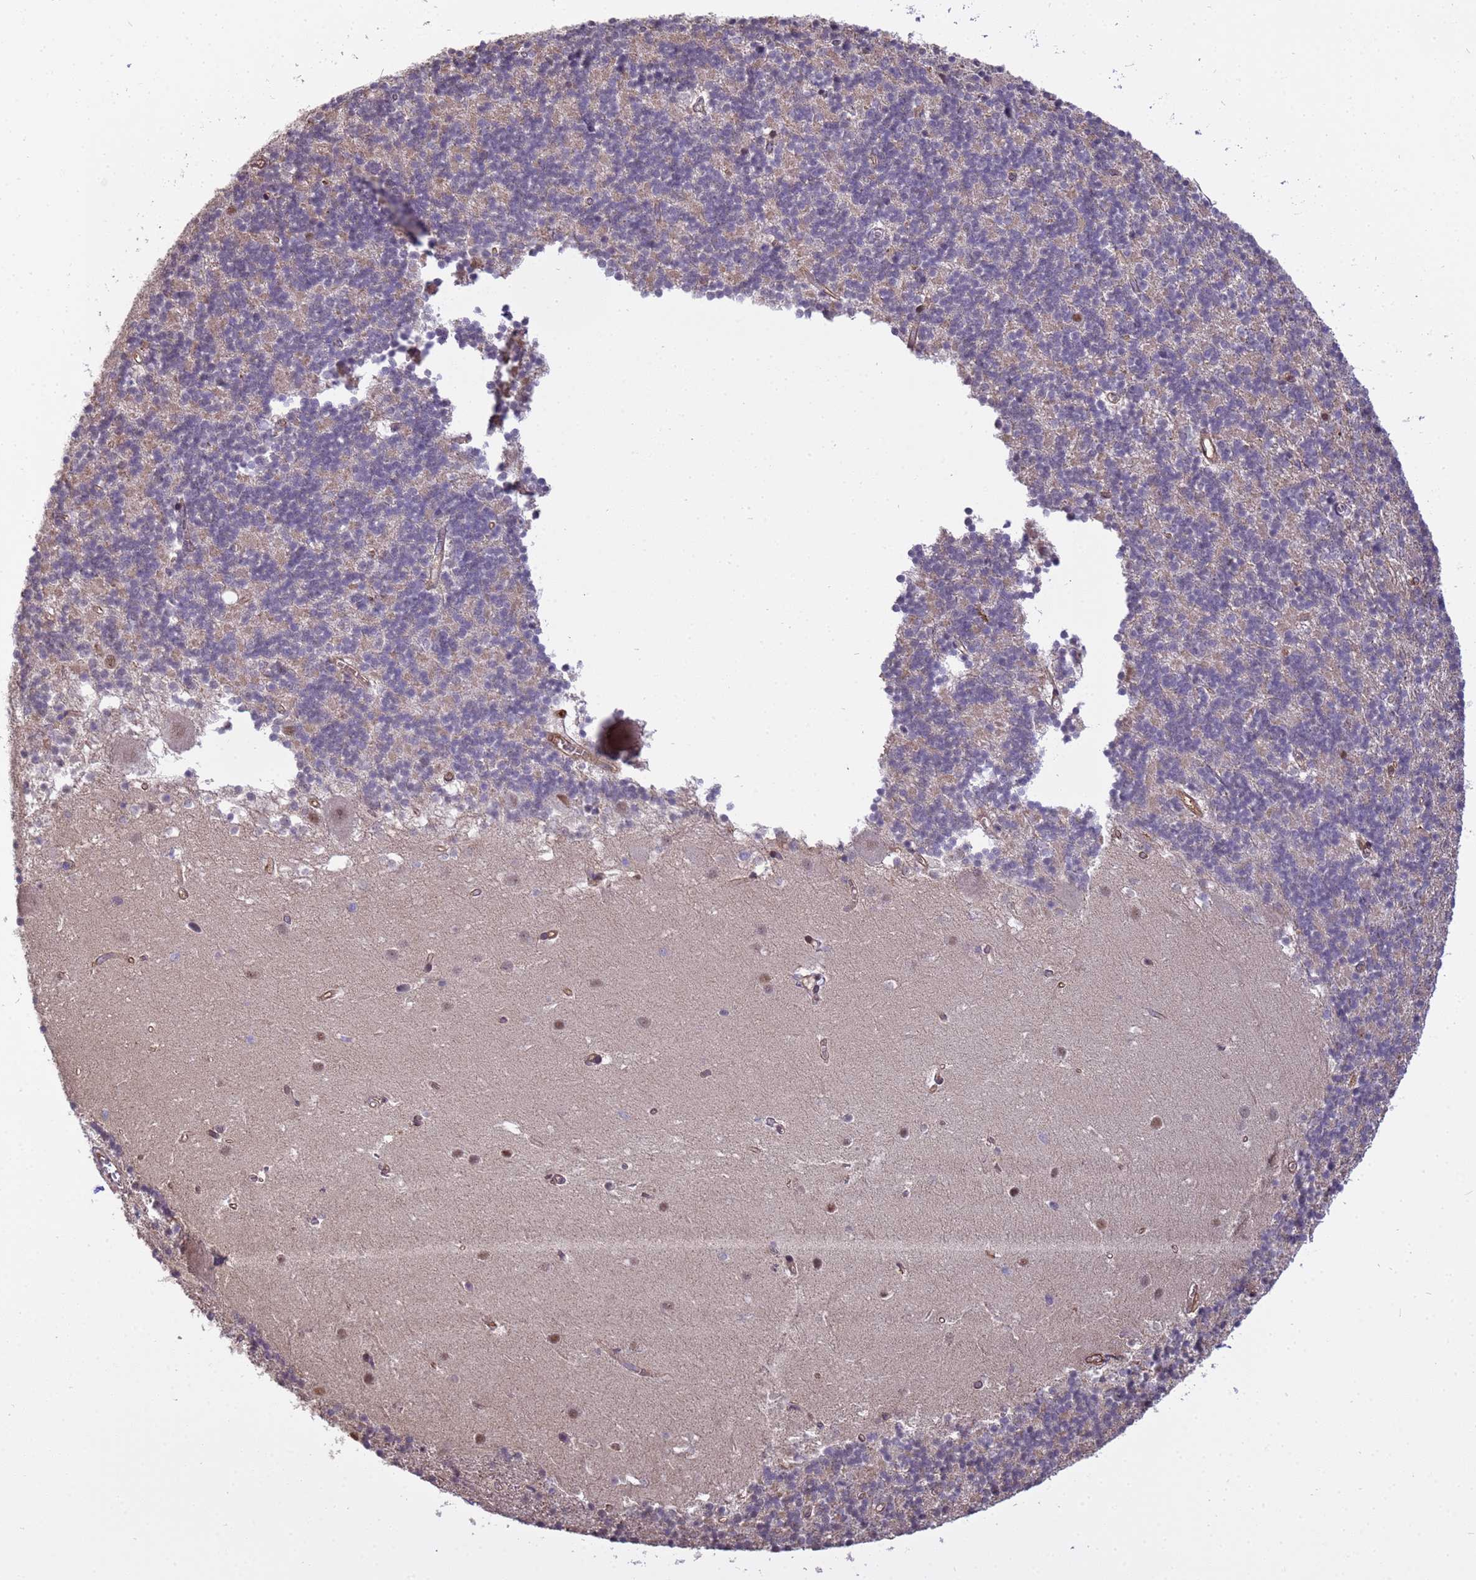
{"staining": {"intensity": "weak", "quantity": "25%-75%", "location": "cytoplasmic/membranous"}, "tissue": "cerebellum", "cell_type": "Cells in granular layer", "image_type": "normal", "snomed": [{"axis": "morphology", "description": "Normal tissue, NOS"}, {"axis": "topography", "description": "Cerebellum"}], "caption": "Immunohistochemistry staining of unremarkable cerebellum, which exhibits low levels of weak cytoplasmic/membranous staining in about 25%-75% of cells in granular layer indicating weak cytoplasmic/membranous protein expression. The staining was performed using DAB (3,3'-diaminobenzidine) (brown) for protein detection and nuclei were counterstained in hematoxylin (blue).", "gene": "ITGB4", "patient": {"sex": "male", "age": 54}}